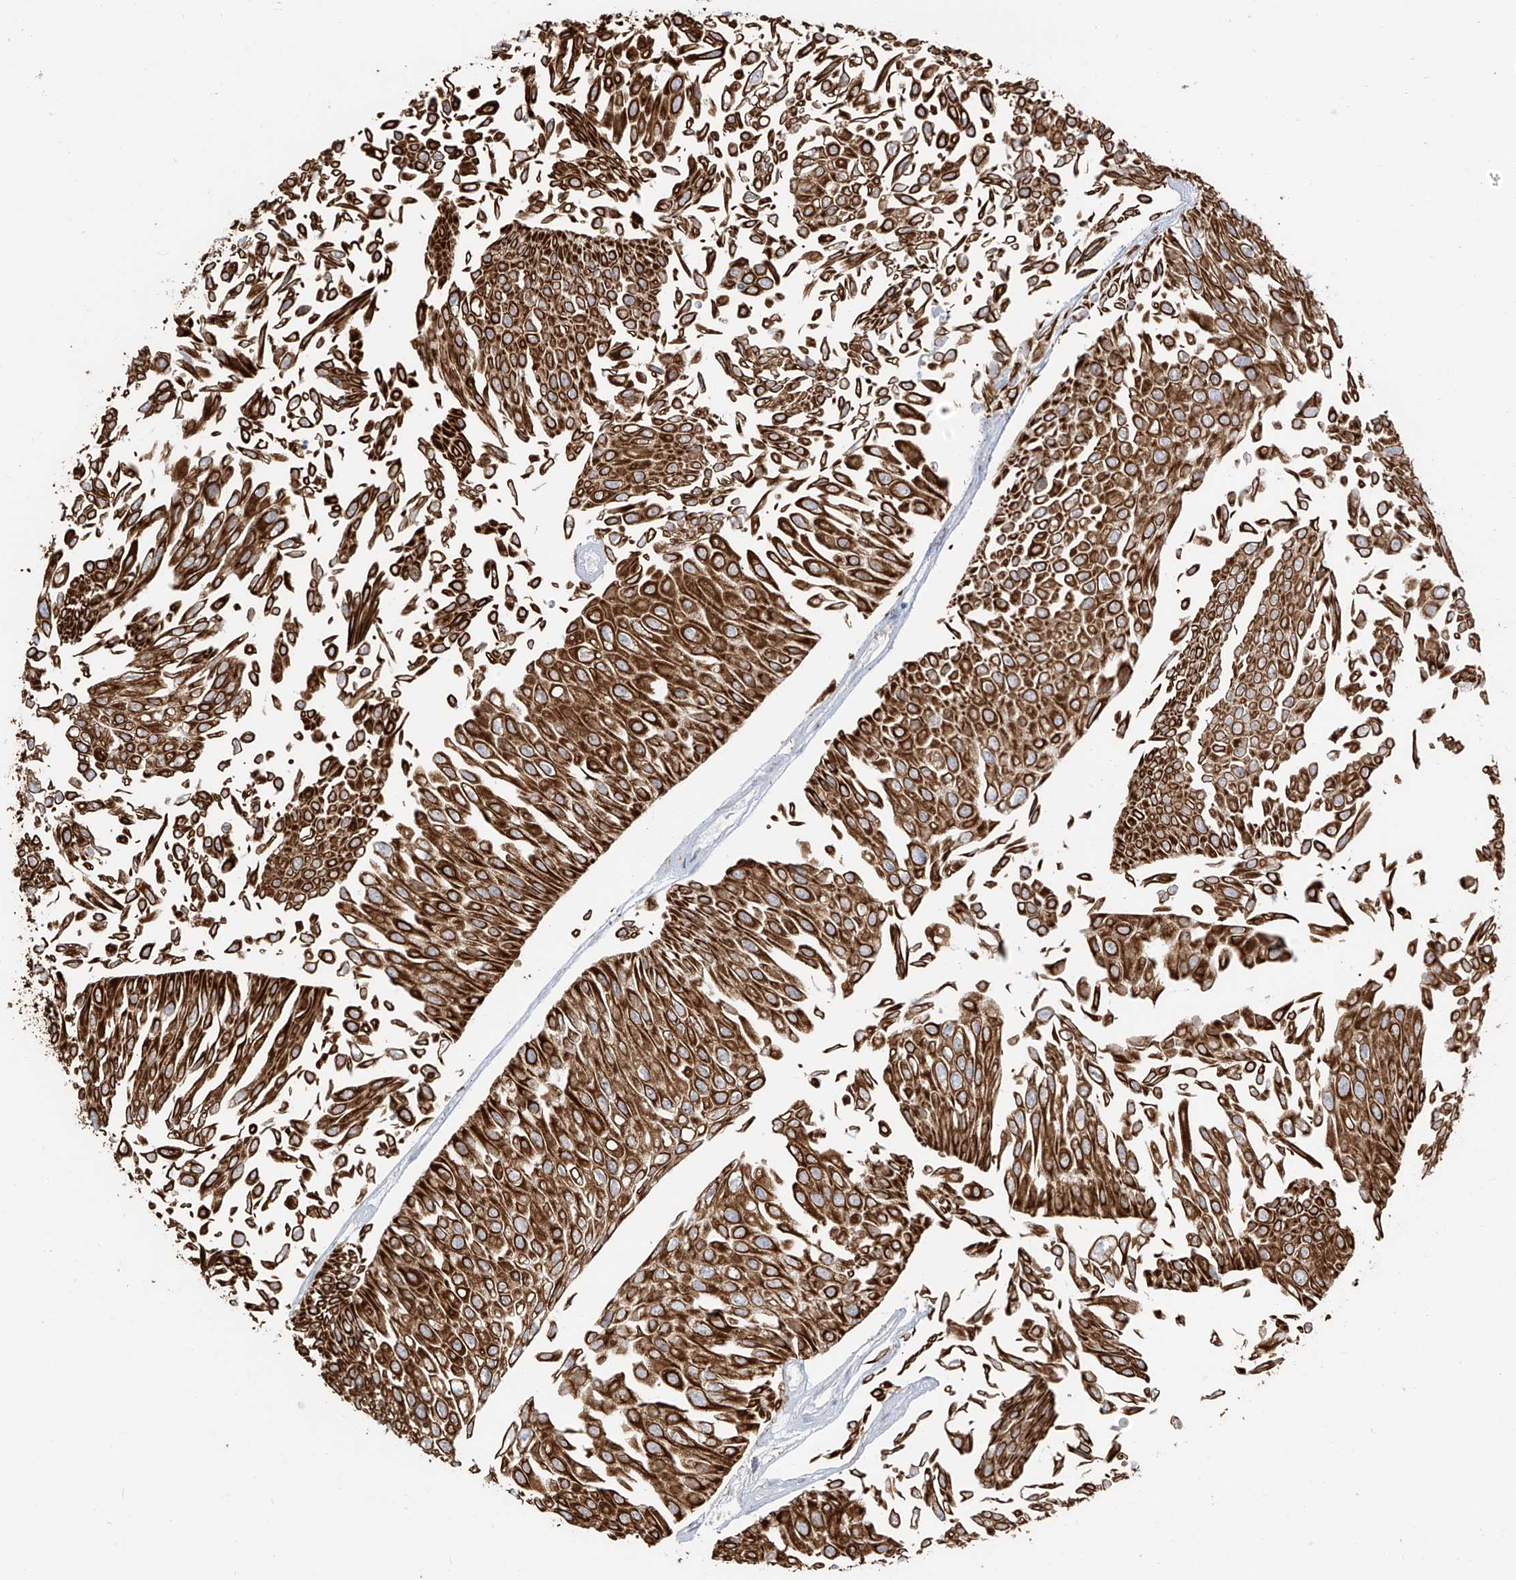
{"staining": {"intensity": "strong", "quantity": ">75%", "location": "cytoplasmic/membranous"}, "tissue": "urothelial cancer", "cell_type": "Tumor cells", "image_type": "cancer", "snomed": [{"axis": "morphology", "description": "Urothelial carcinoma, Low grade"}, {"axis": "topography", "description": "Urinary bladder"}], "caption": "An image of human urothelial cancer stained for a protein reveals strong cytoplasmic/membranous brown staining in tumor cells. (brown staining indicates protein expression, while blue staining denotes nuclei).", "gene": "PAFAH1B3", "patient": {"sex": "male", "age": 67}}